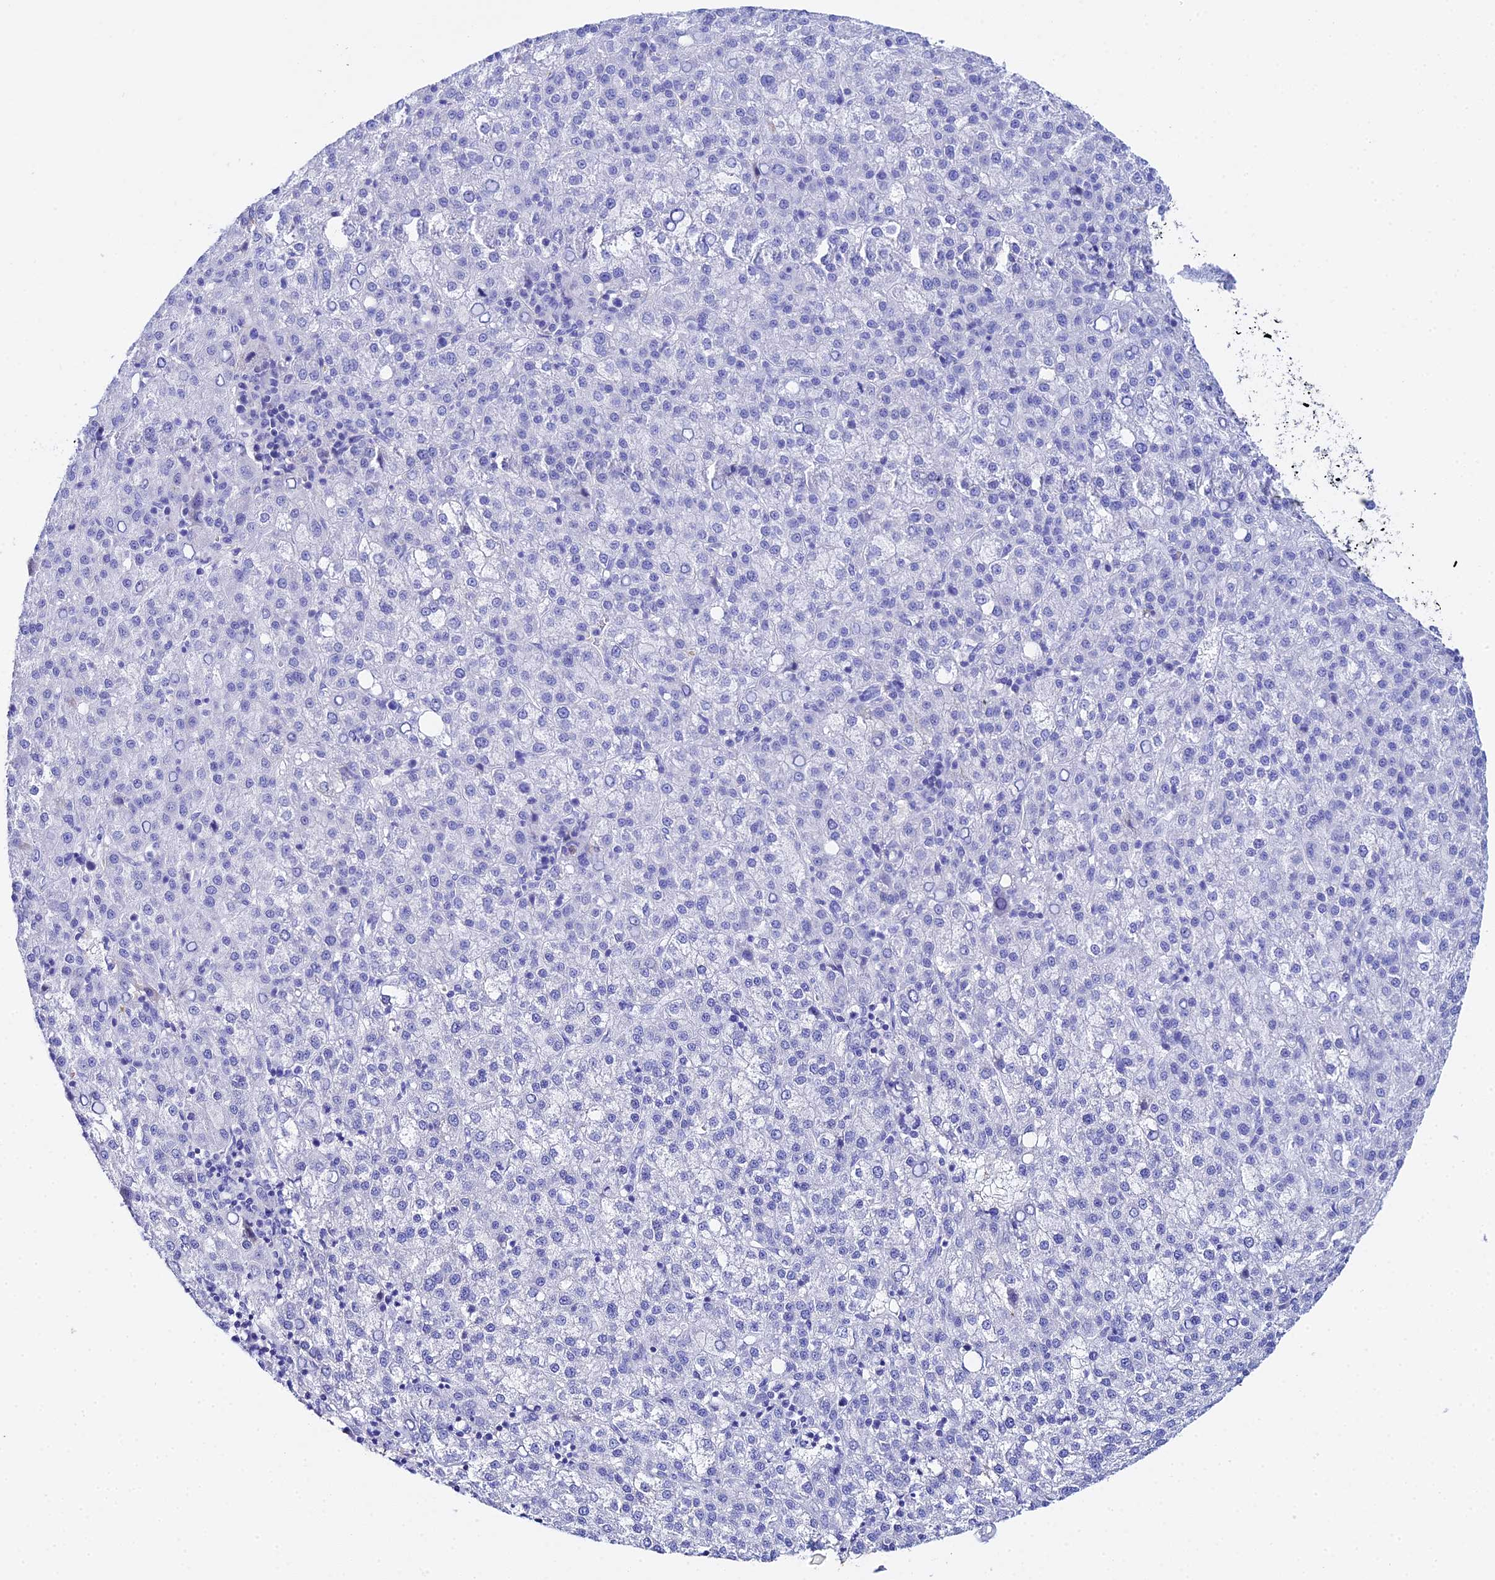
{"staining": {"intensity": "negative", "quantity": "none", "location": "none"}, "tissue": "liver cancer", "cell_type": "Tumor cells", "image_type": "cancer", "snomed": [{"axis": "morphology", "description": "Carcinoma, Hepatocellular, NOS"}, {"axis": "topography", "description": "Liver"}], "caption": "This image is of liver hepatocellular carcinoma stained with IHC to label a protein in brown with the nuclei are counter-stained blue. There is no expression in tumor cells.", "gene": "CELA3A", "patient": {"sex": "female", "age": 58}}